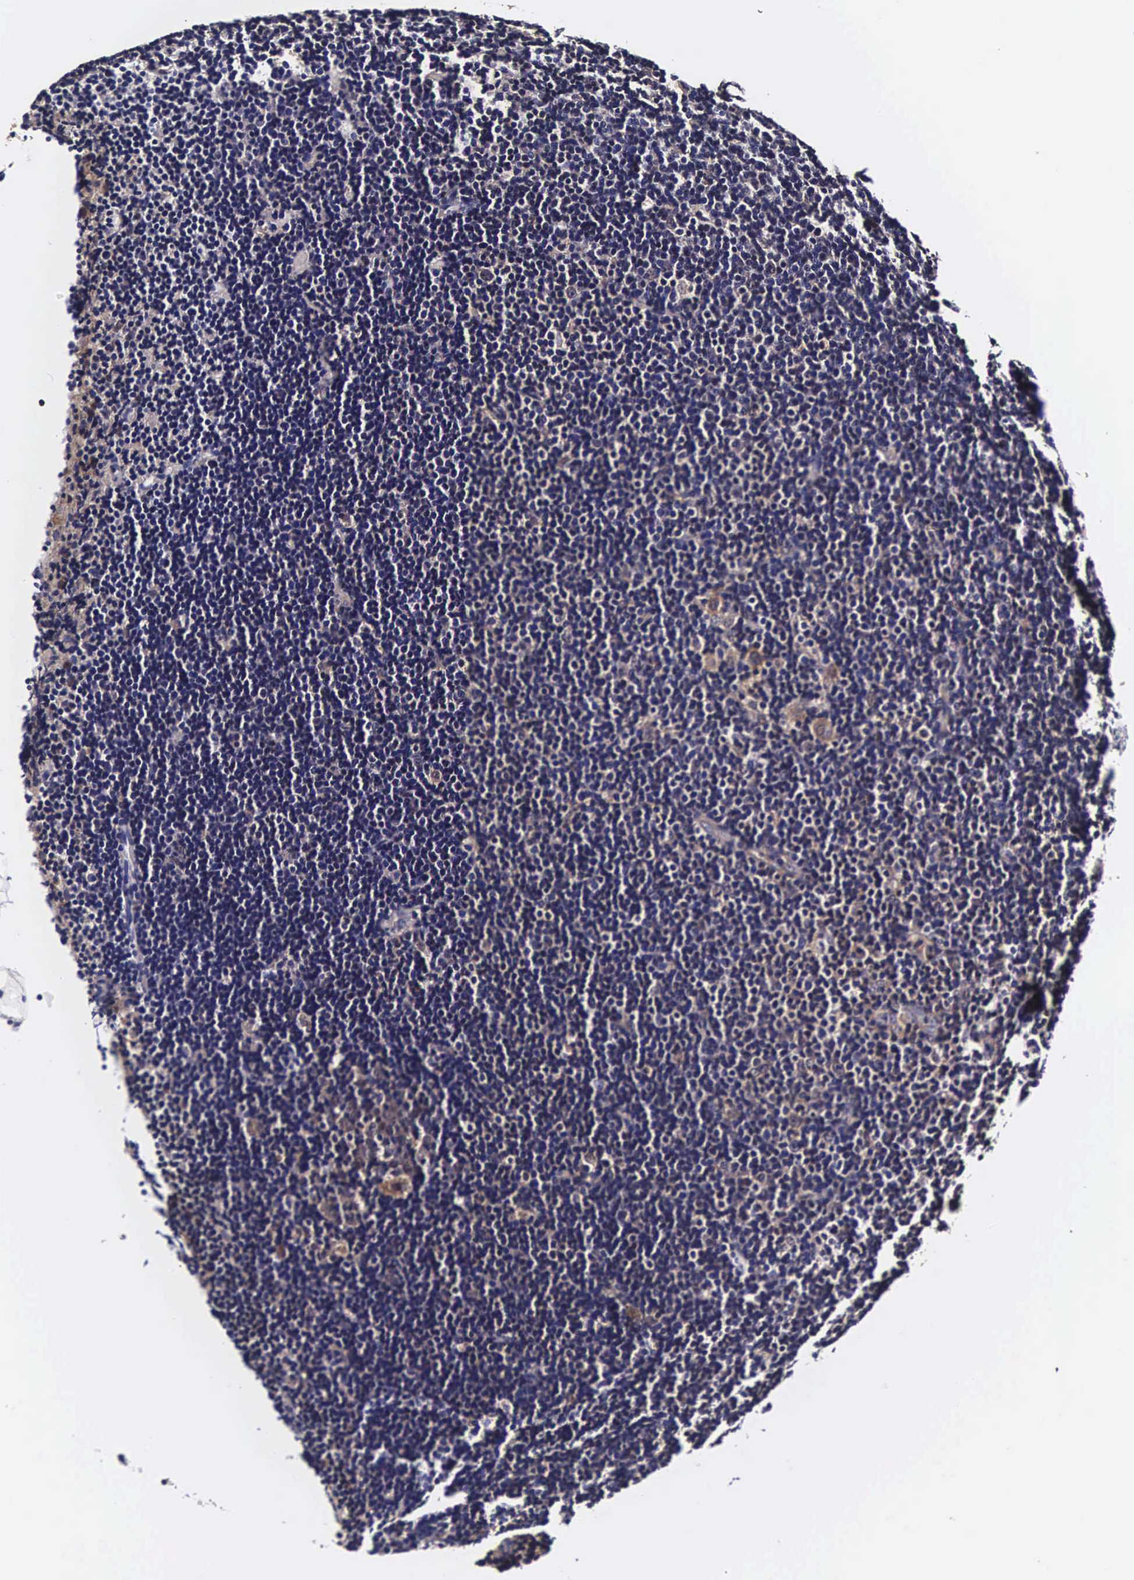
{"staining": {"intensity": "moderate", "quantity": "25%-75%", "location": "cytoplasmic/membranous,nuclear"}, "tissue": "lymphoma", "cell_type": "Tumor cells", "image_type": "cancer", "snomed": [{"axis": "morphology", "description": "Malignant lymphoma, non-Hodgkin's type, Low grade"}, {"axis": "topography", "description": "Lymph node"}], "caption": "Low-grade malignant lymphoma, non-Hodgkin's type stained with a protein marker displays moderate staining in tumor cells.", "gene": "TECPR2", "patient": {"sex": "female", "age": 51}}